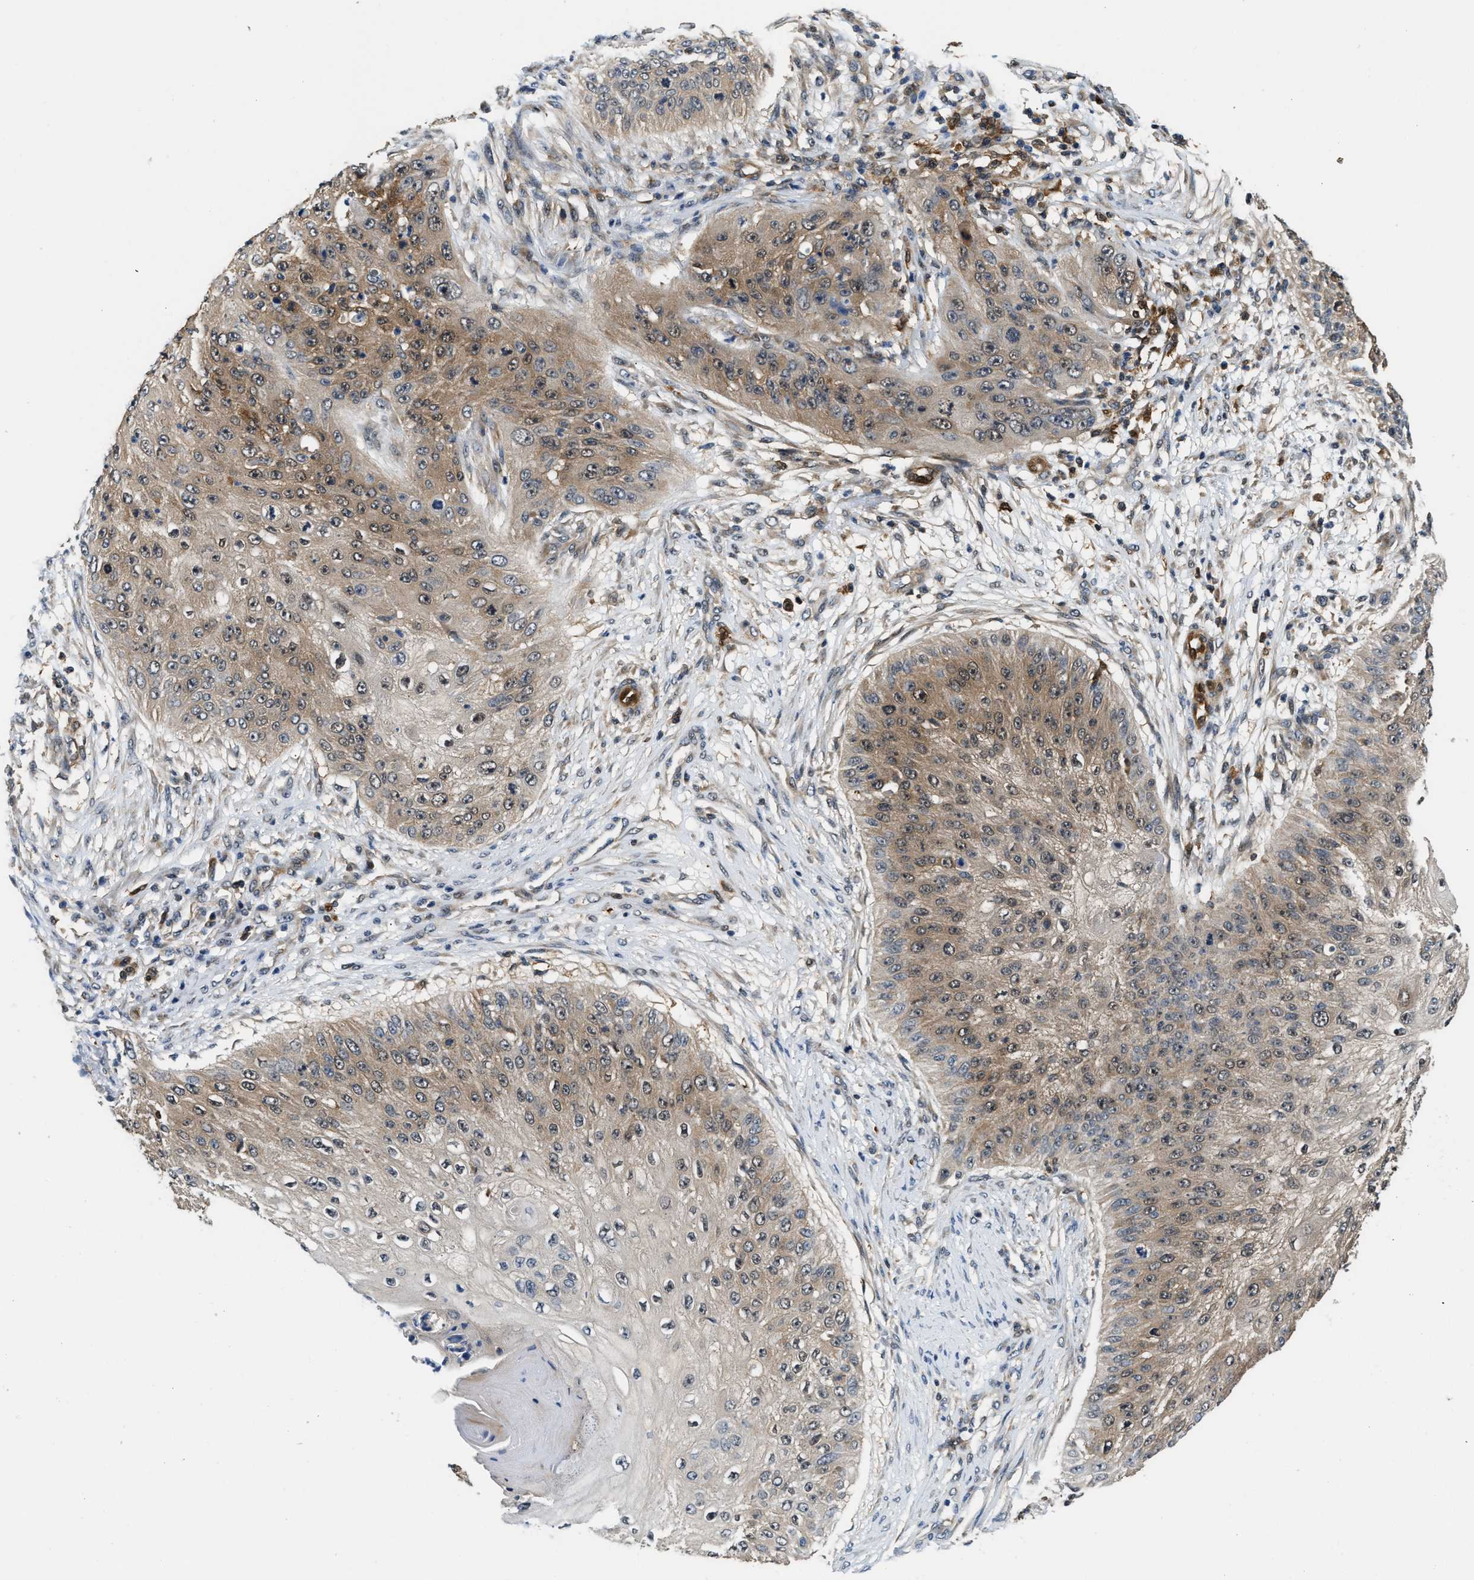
{"staining": {"intensity": "moderate", "quantity": ">75%", "location": "cytoplasmic/membranous"}, "tissue": "skin cancer", "cell_type": "Tumor cells", "image_type": "cancer", "snomed": [{"axis": "morphology", "description": "Squamous cell carcinoma, NOS"}, {"axis": "topography", "description": "Skin"}], "caption": "A brown stain shows moderate cytoplasmic/membranous positivity of a protein in skin cancer (squamous cell carcinoma) tumor cells.", "gene": "PPA1", "patient": {"sex": "female", "age": 80}}